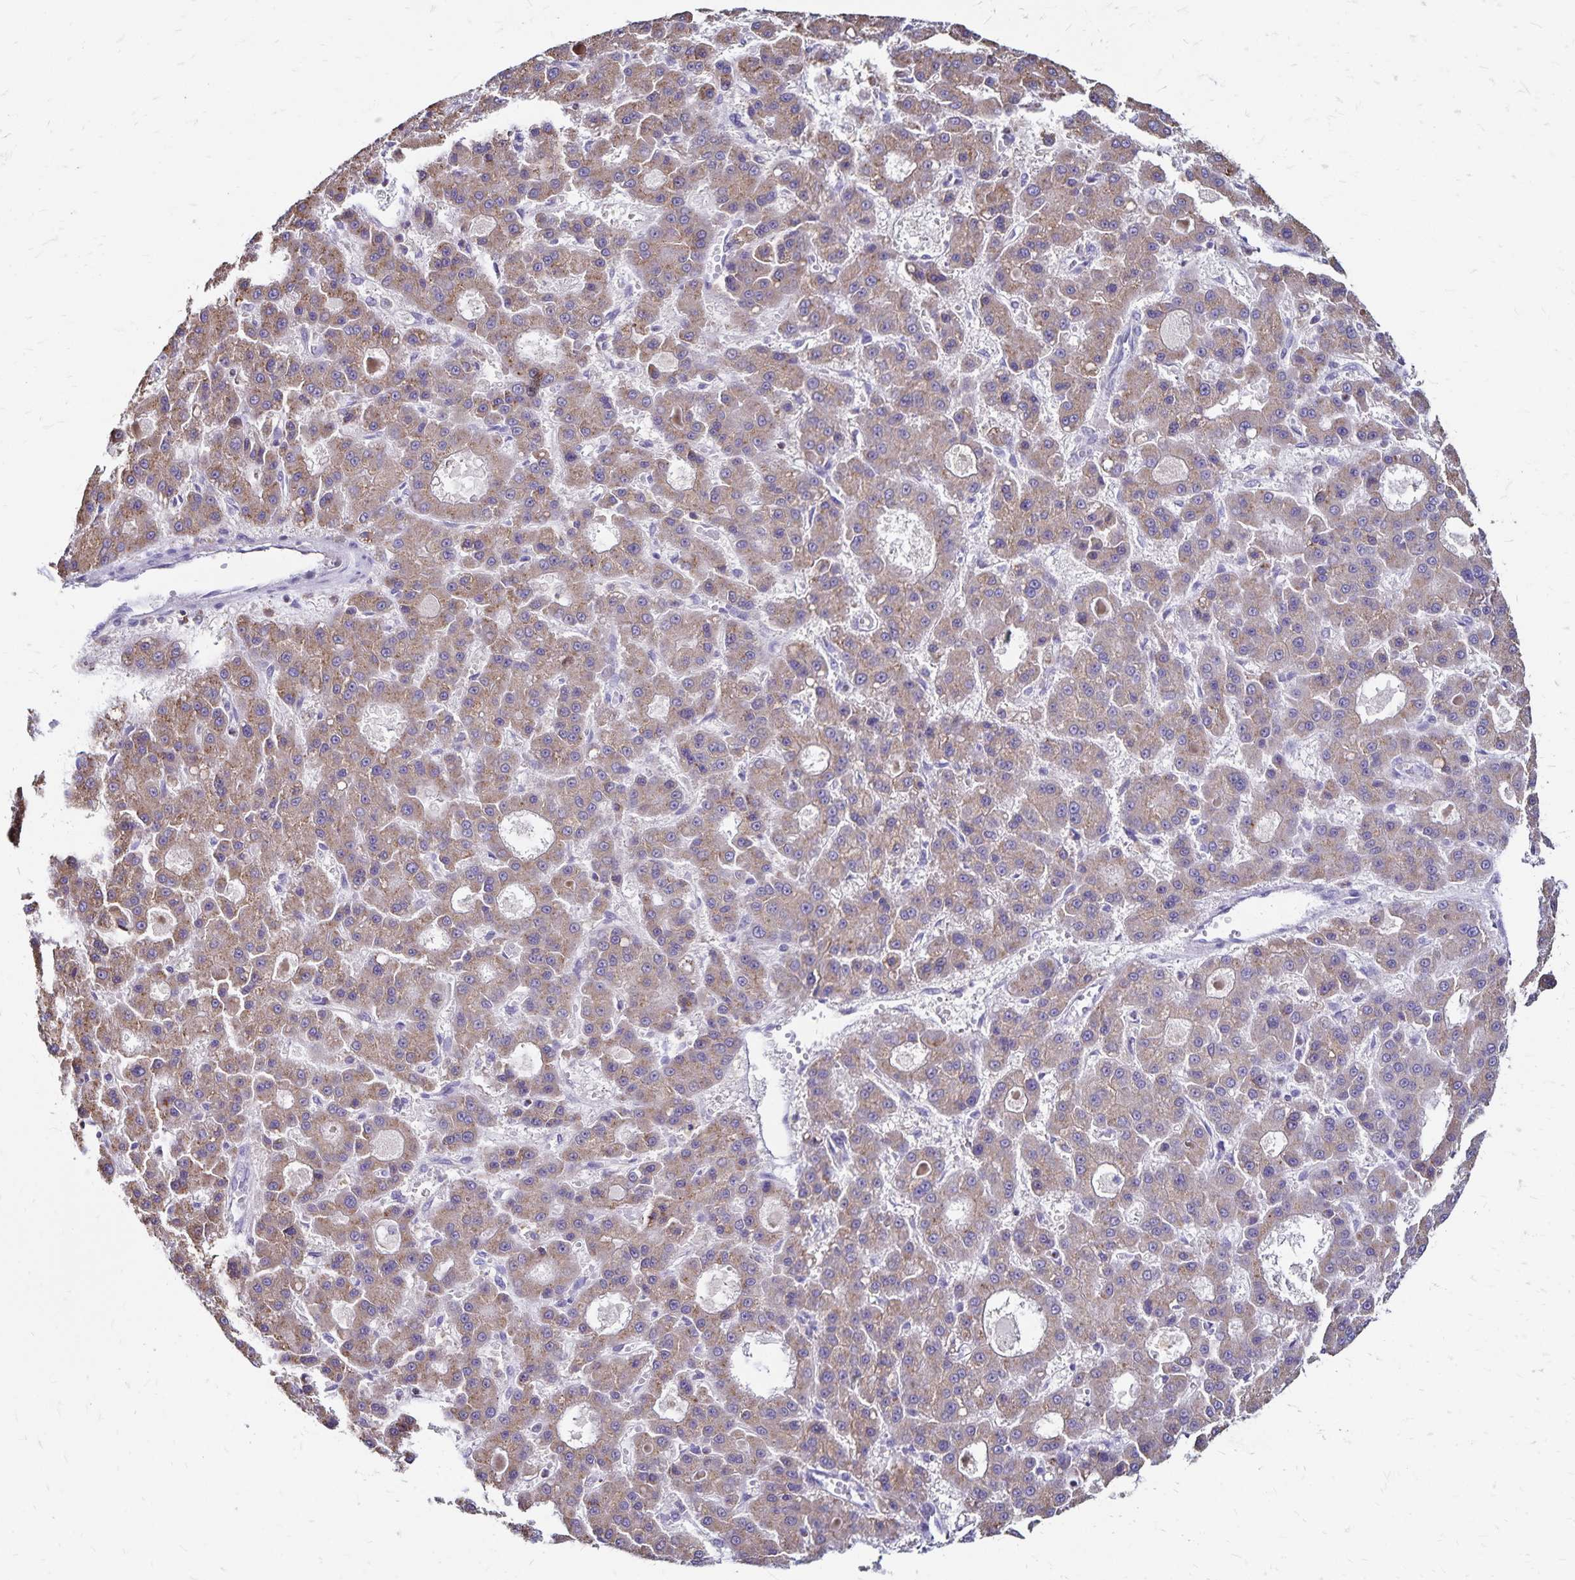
{"staining": {"intensity": "moderate", "quantity": ">75%", "location": "cytoplasmic/membranous"}, "tissue": "liver cancer", "cell_type": "Tumor cells", "image_type": "cancer", "snomed": [{"axis": "morphology", "description": "Carcinoma, Hepatocellular, NOS"}, {"axis": "topography", "description": "Liver"}], "caption": "Moderate cytoplasmic/membranous positivity for a protein is present in approximately >75% of tumor cells of liver hepatocellular carcinoma using immunohistochemistry.", "gene": "NAGPA", "patient": {"sex": "male", "age": 70}}